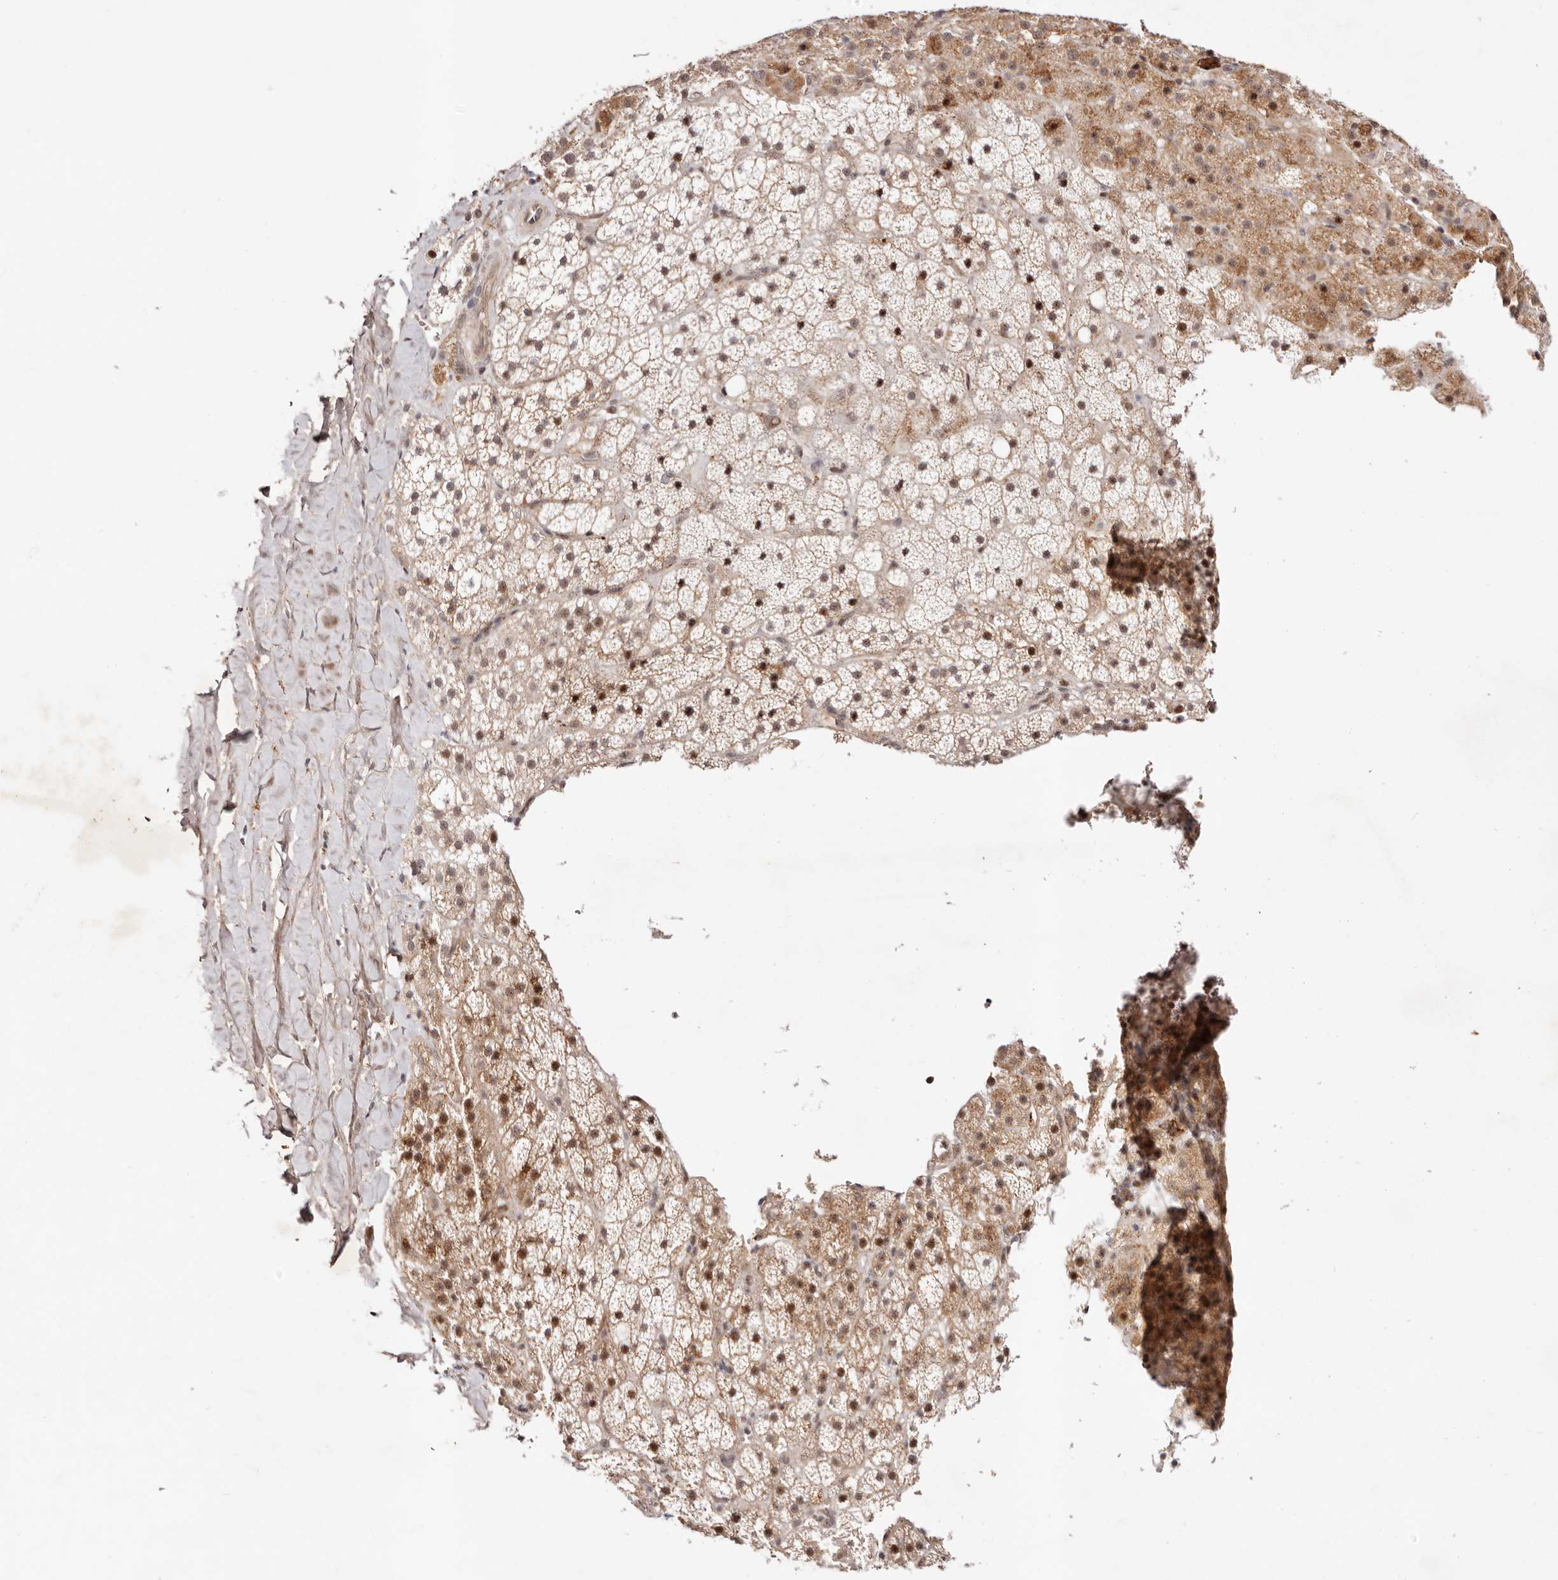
{"staining": {"intensity": "moderate", "quantity": "25%-75%", "location": "cytoplasmic/membranous,nuclear"}, "tissue": "adrenal gland", "cell_type": "Glandular cells", "image_type": "normal", "snomed": [{"axis": "morphology", "description": "Normal tissue, NOS"}, {"axis": "topography", "description": "Adrenal gland"}], "caption": "Protein staining displays moderate cytoplasmic/membranous,nuclear staining in approximately 25%-75% of glandular cells in normal adrenal gland.", "gene": "WRN", "patient": {"sex": "female", "age": 59}}